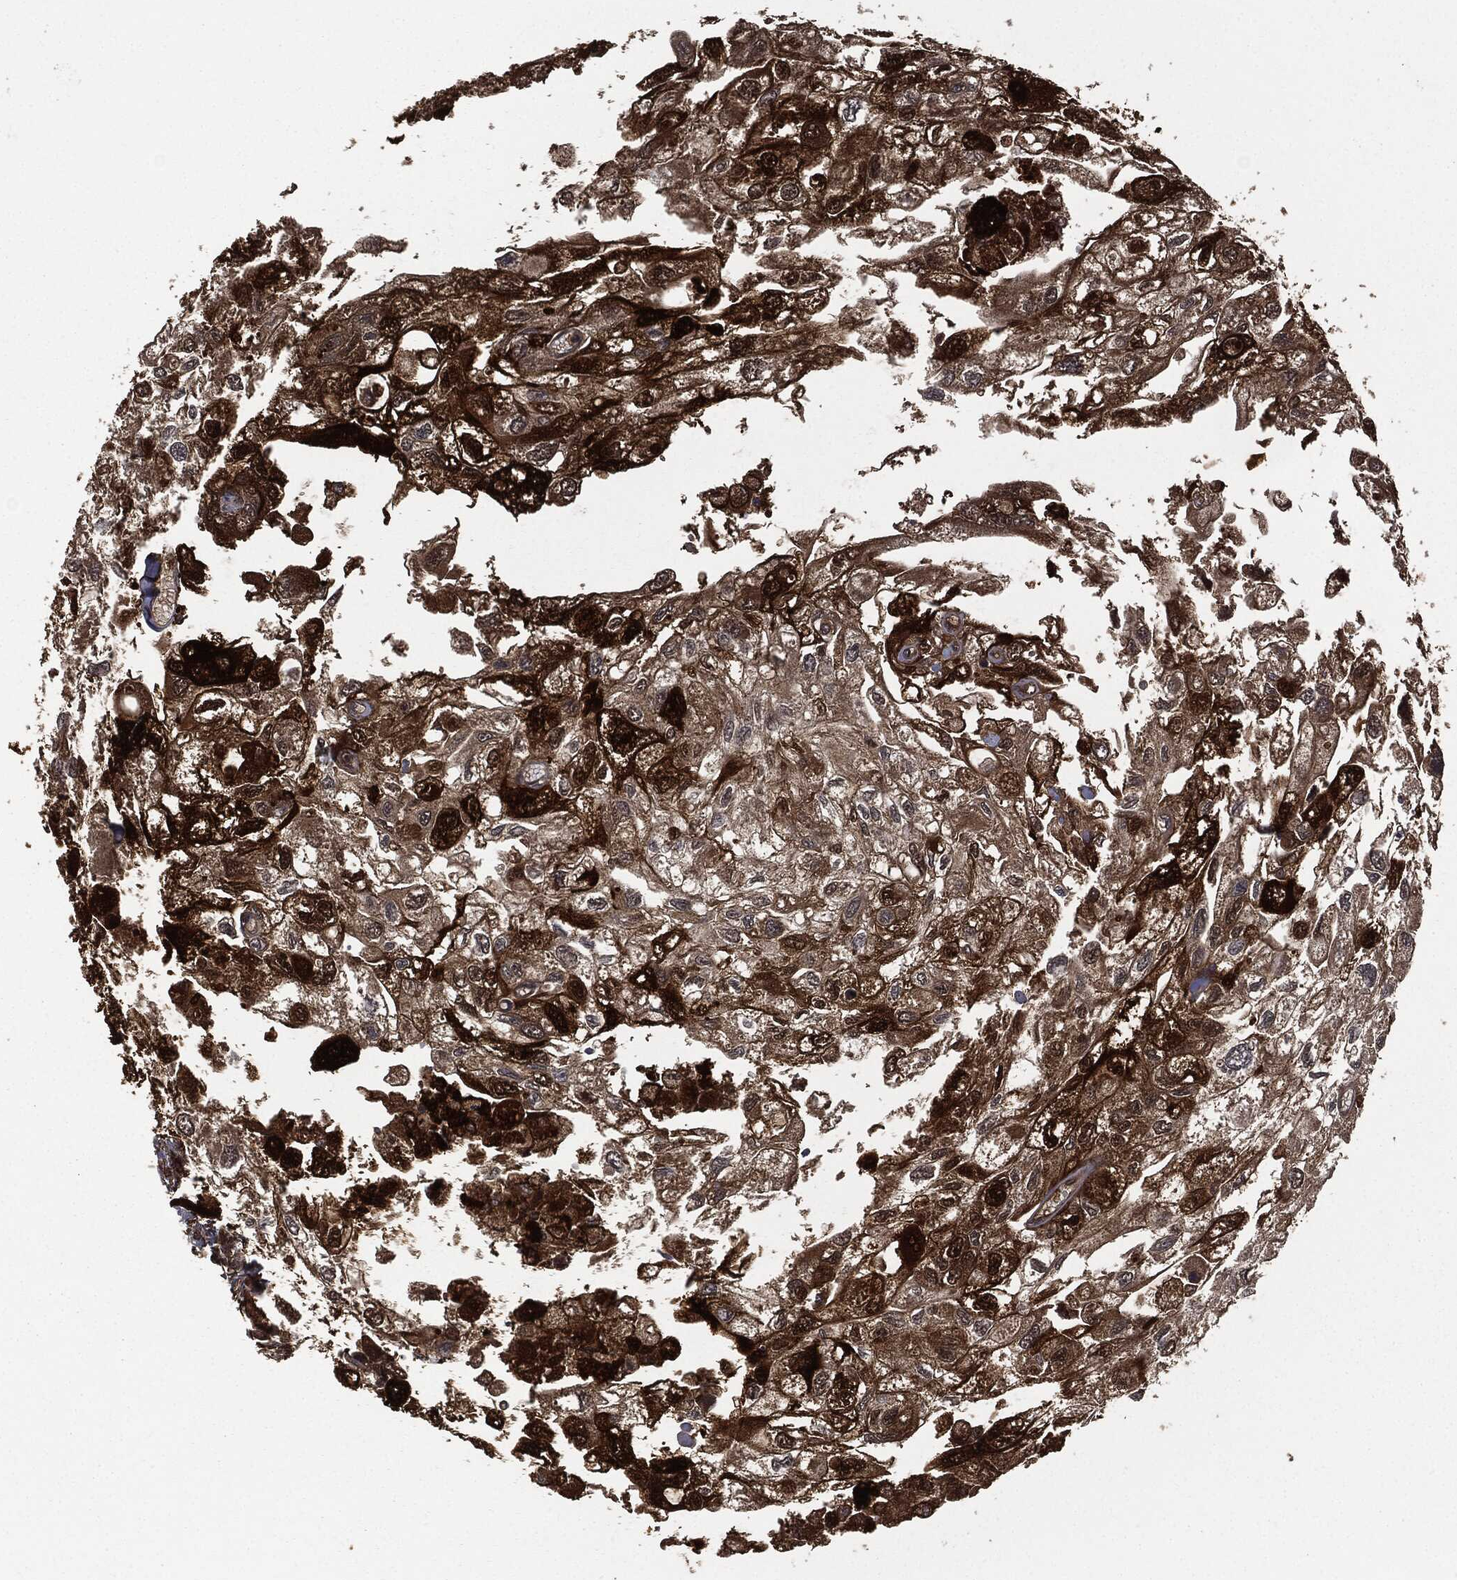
{"staining": {"intensity": "strong", "quantity": ">75%", "location": "cytoplasmic/membranous"}, "tissue": "urothelial cancer", "cell_type": "Tumor cells", "image_type": "cancer", "snomed": [{"axis": "morphology", "description": "Urothelial carcinoma, High grade"}, {"axis": "topography", "description": "Urinary bladder"}], "caption": "Human urothelial cancer stained for a protein (brown) exhibits strong cytoplasmic/membranous positive staining in approximately >75% of tumor cells.", "gene": "CRABP2", "patient": {"sex": "male", "age": 59}}